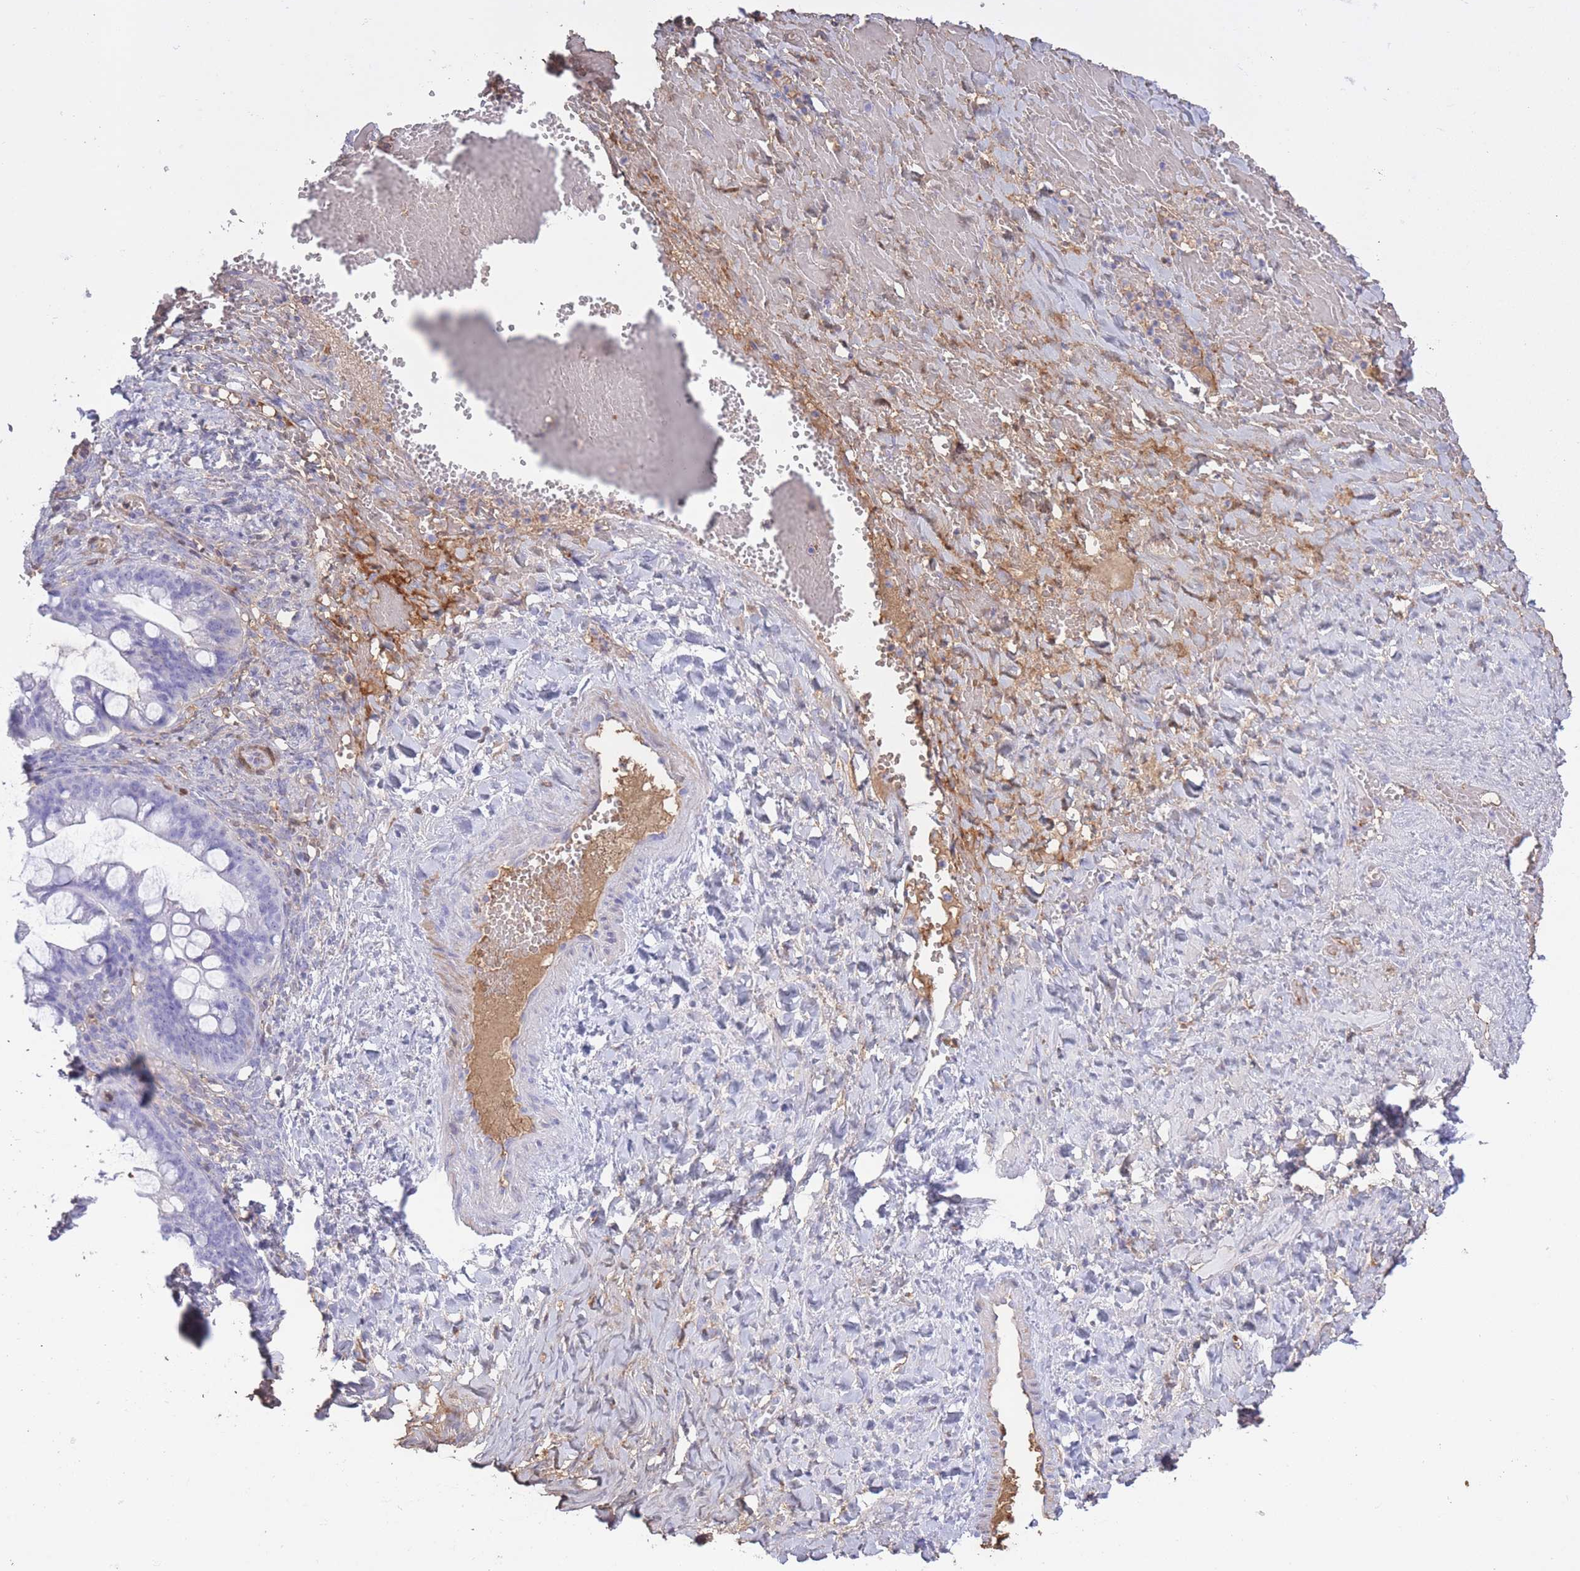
{"staining": {"intensity": "negative", "quantity": "none", "location": "none"}, "tissue": "ovarian cancer", "cell_type": "Tumor cells", "image_type": "cancer", "snomed": [{"axis": "morphology", "description": "Cystadenocarcinoma, mucinous, NOS"}, {"axis": "topography", "description": "Ovary"}], "caption": "Tumor cells show no significant expression in ovarian cancer.", "gene": "AP3S2", "patient": {"sex": "female", "age": 73}}